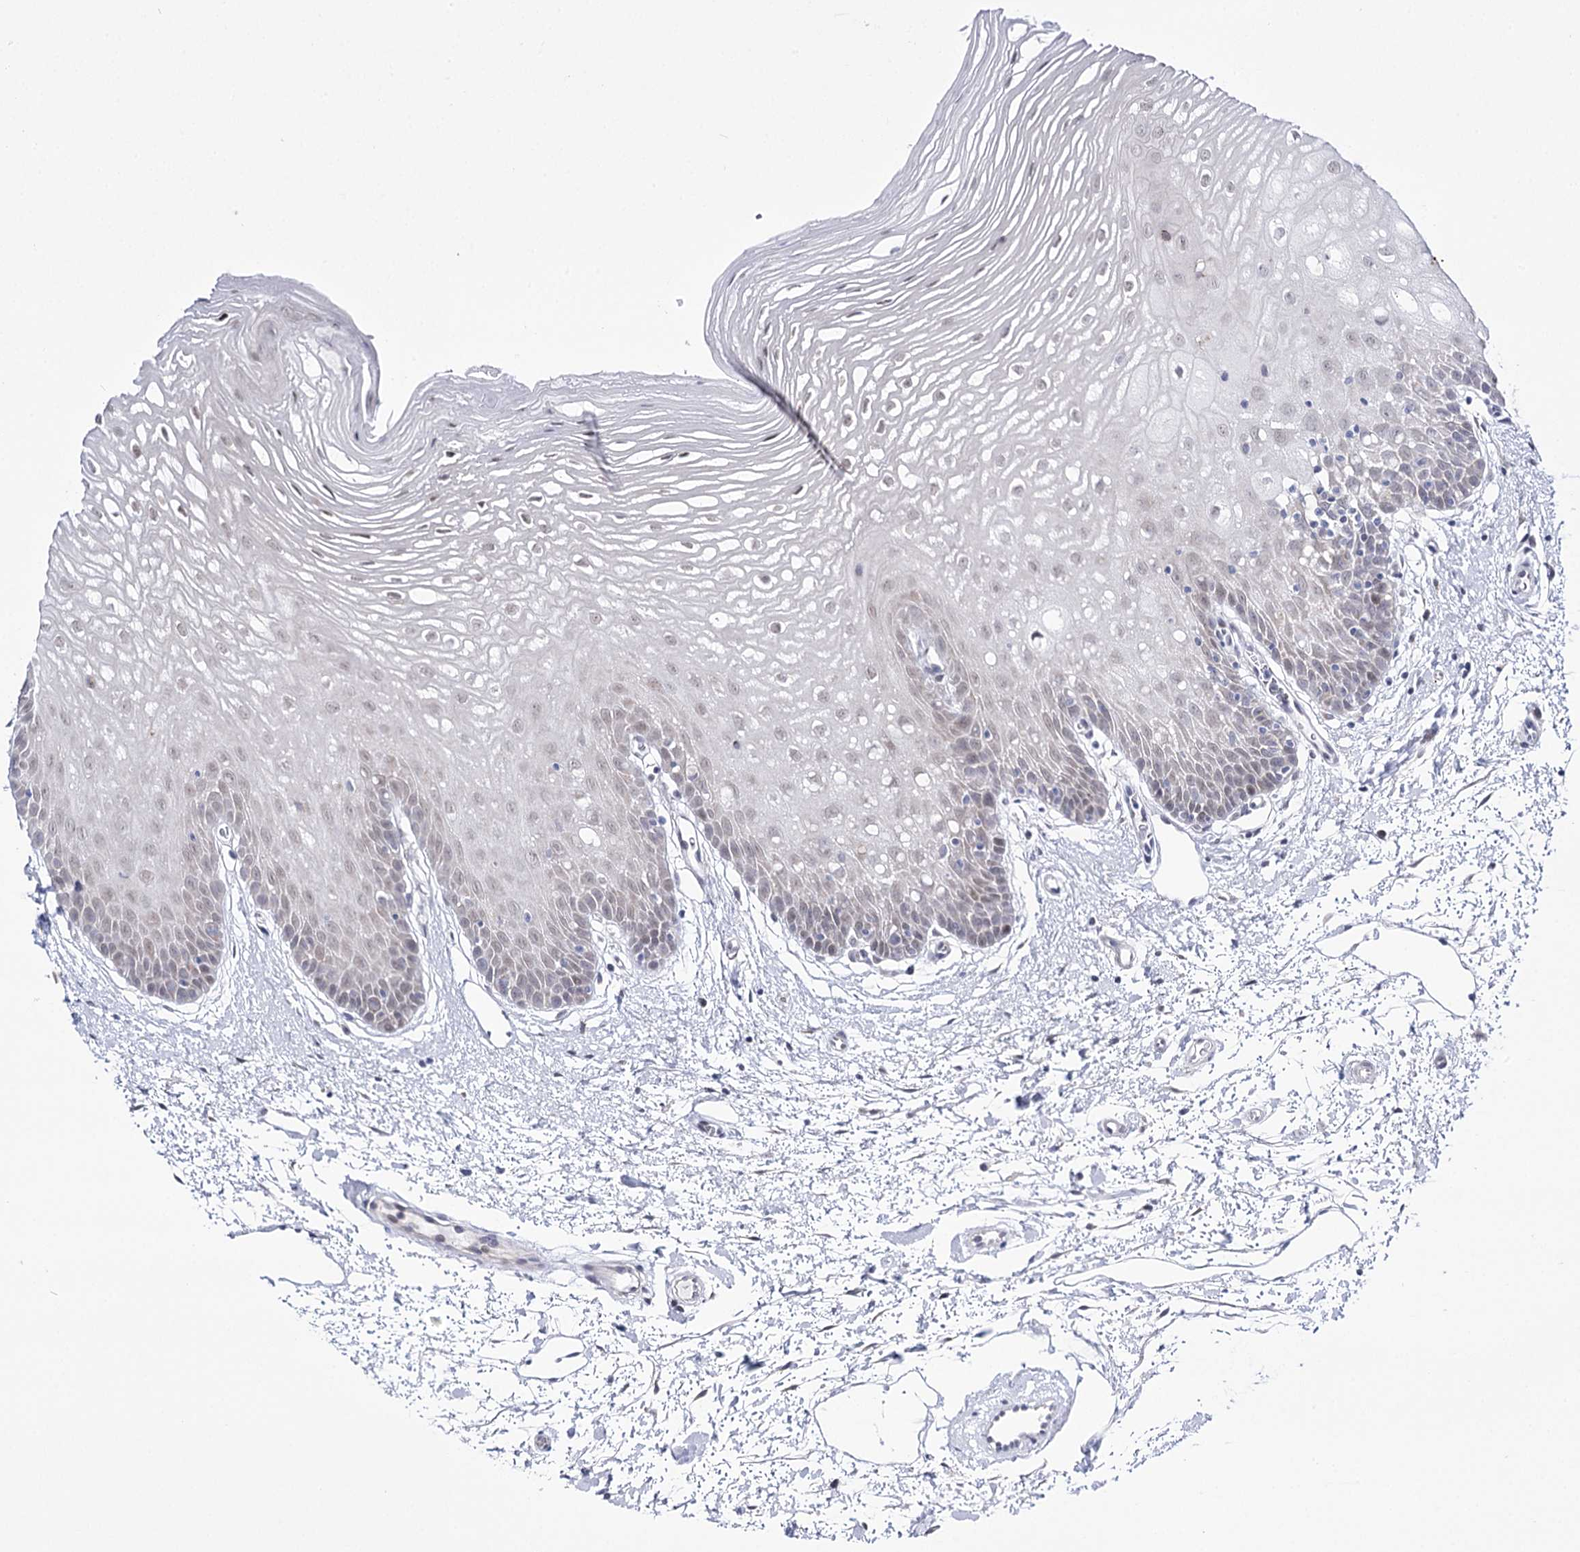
{"staining": {"intensity": "weak", "quantity": "<25%", "location": "nuclear"}, "tissue": "oral mucosa", "cell_type": "Squamous epithelial cells", "image_type": "normal", "snomed": [{"axis": "morphology", "description": "Normal tissue, NOS"}, {"axis": "topography", "description": "Oral tissue"}, {"axis": "topography", "description": "Tounge, NOS"}], "caption": "Squamous epithelial cells show no significant expression in unremarkable oral mucosa.", "gene": "RBM15B", "patient": {"sex": "female", "age": 73}}